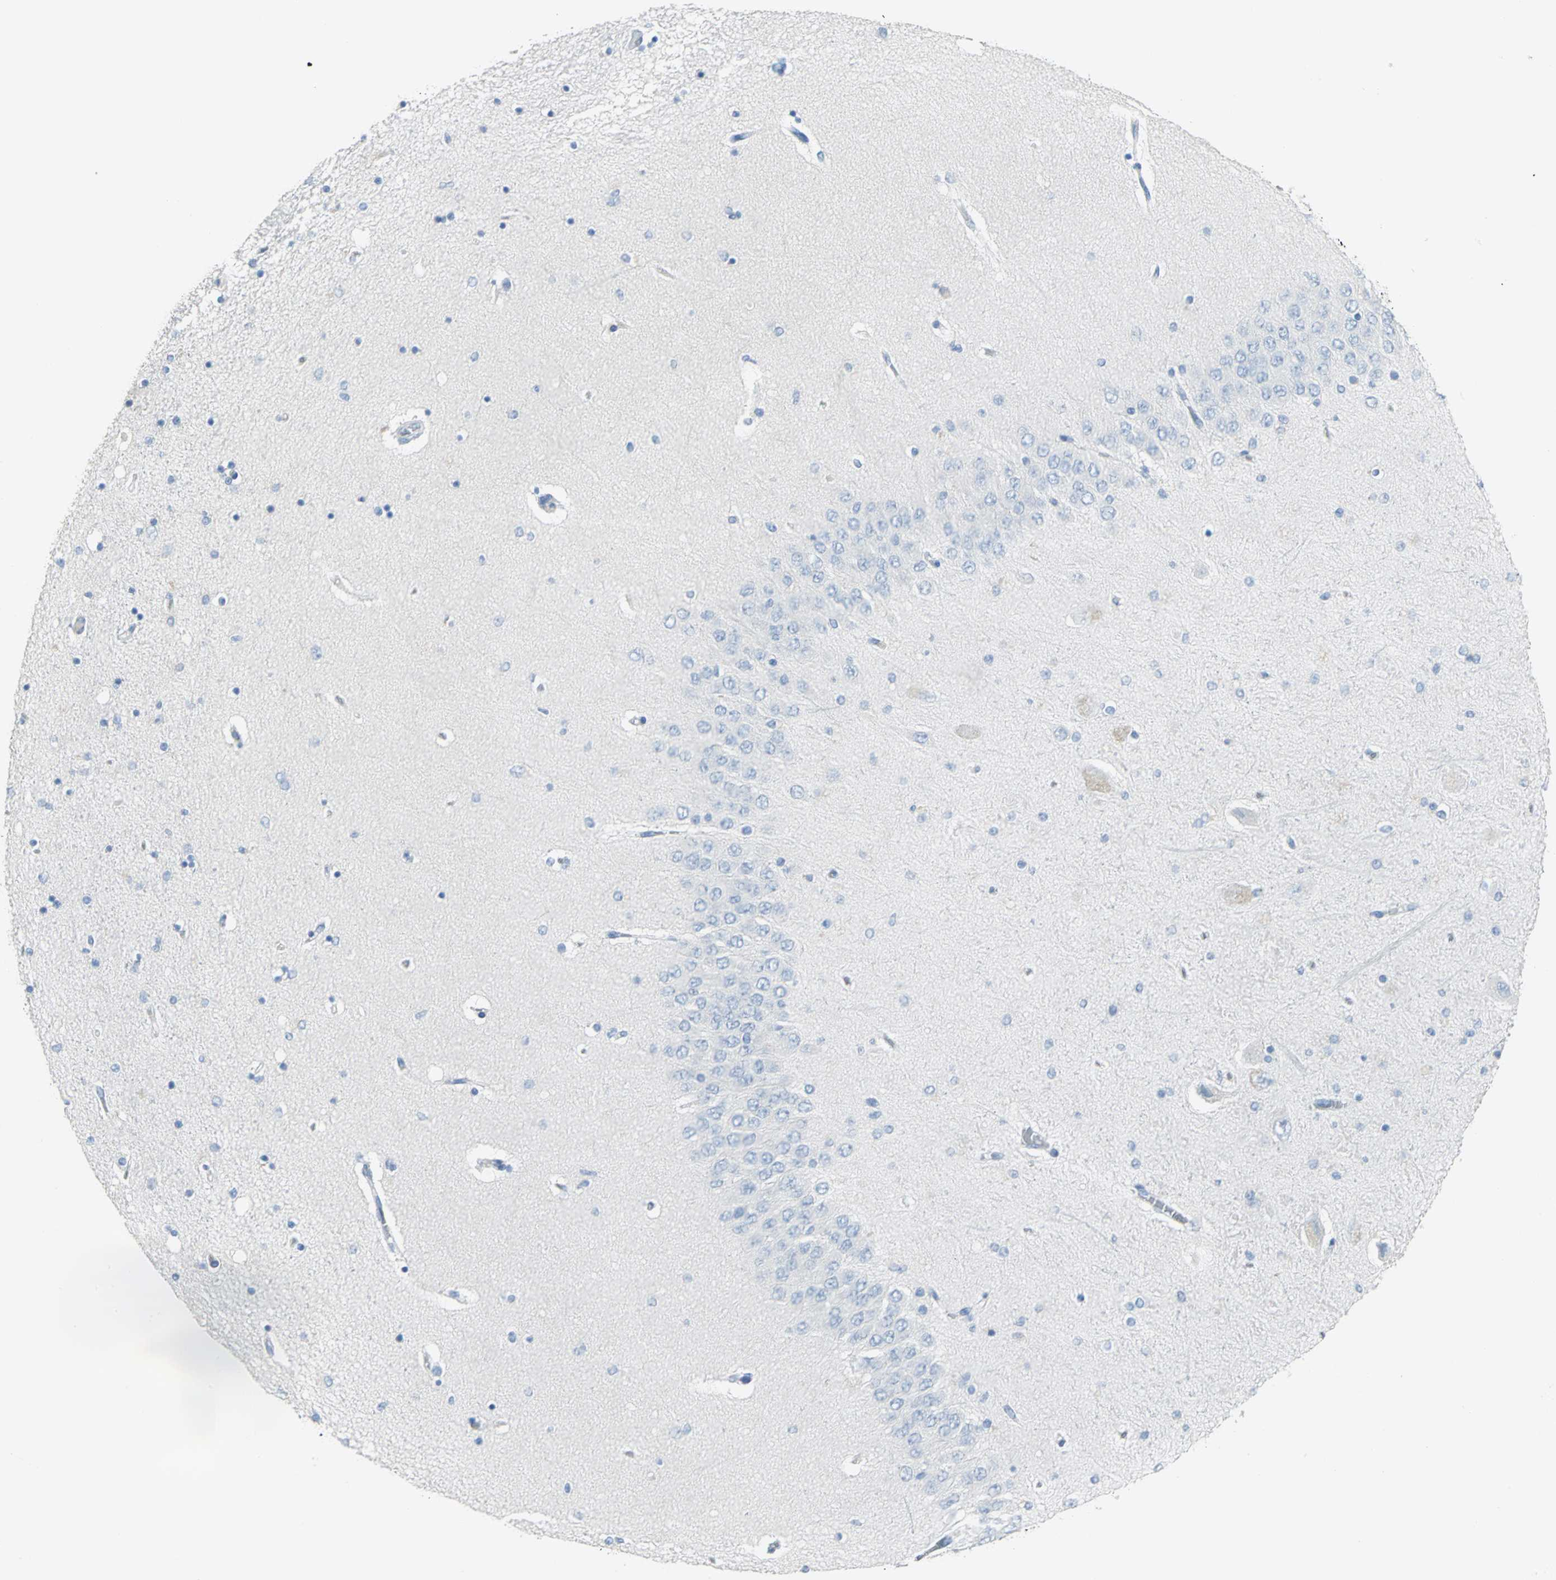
{"staining": {"intensity": "negative", "quantity": "none", "location": "none"}, "tissue": "hippocampus", "cell_type": "Glial cells", "image_type": "normal", "snomed": [{"axis": "morphology", "description": "Normal tissue, NOS"}, {"axis": "topography", "description": "Hippocampus"}], "caption": "IHC photomicrograph of normal human hippocampus stained for a protein (brown), which exhibits no staining in glial cells.", "gene": "MCM3", "patient": {"sex": "female", "age": 54}}